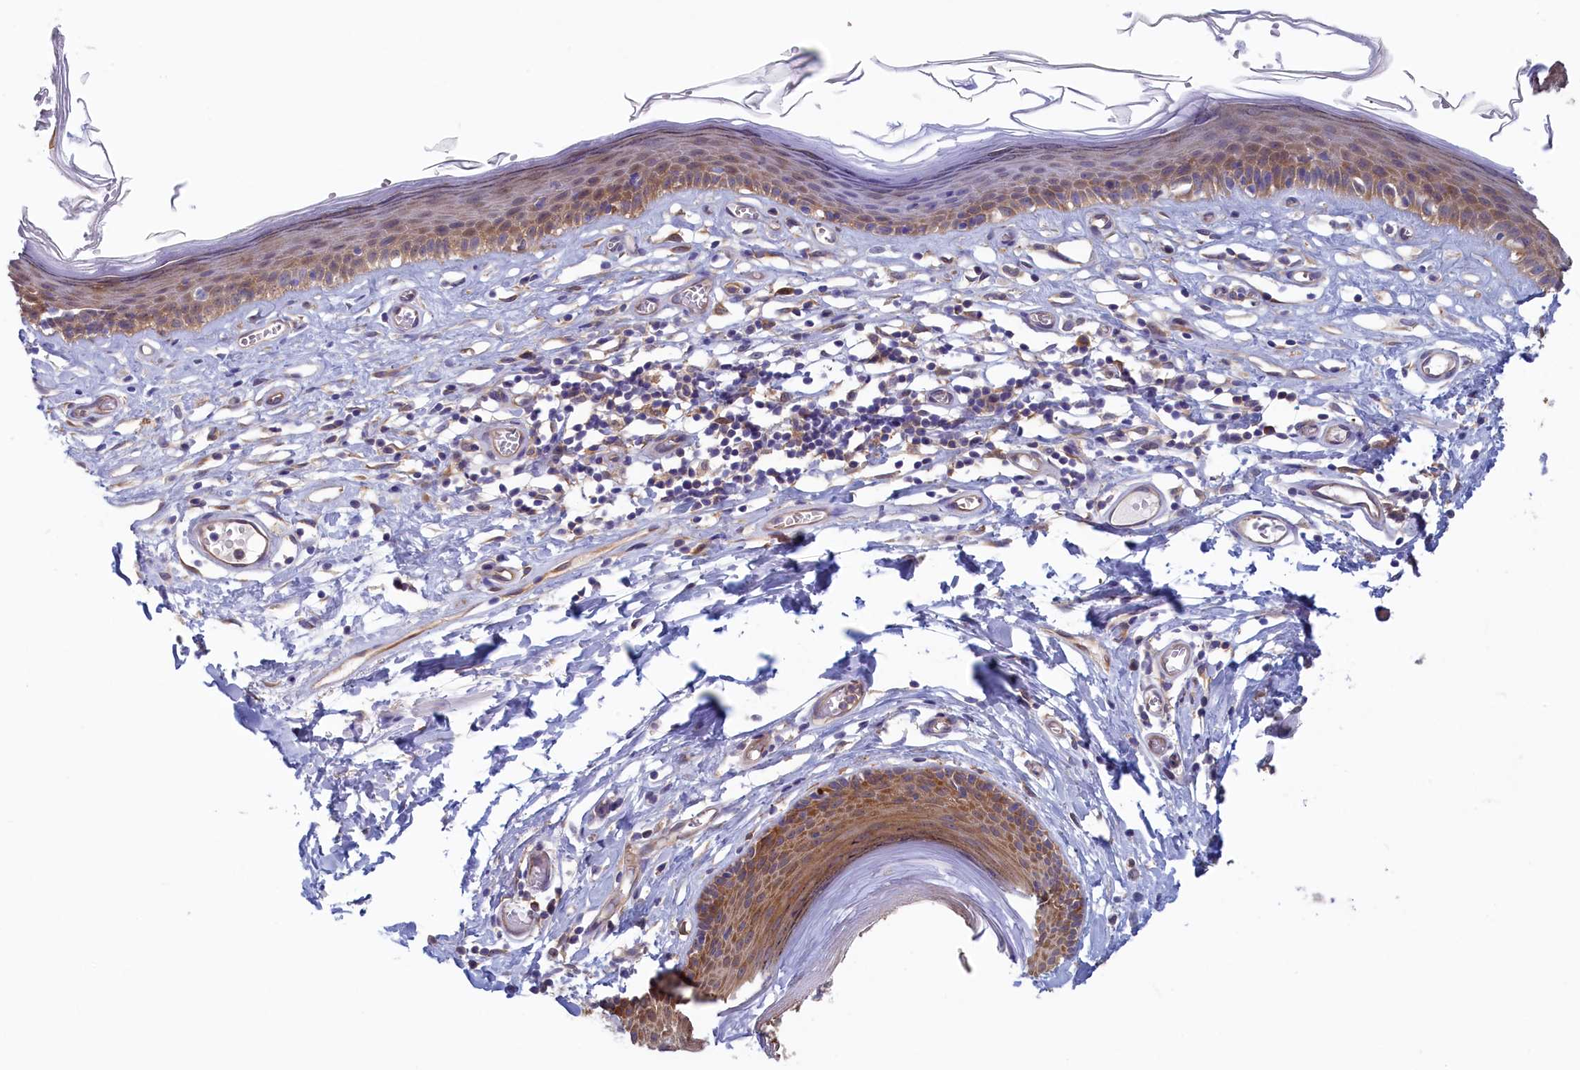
{"staining": {"intensity": "moderate", "quantity": ">75%", "location": "cytoplasmic/membranous"}, "tissue": "skin", "cell_type": "Epidermal cells", "image_type": "normal", "snomed": [{"axis": "morphology", "description": "Normal tissue, NOS"}, {"axis": "topography", "description": "Adipose tissue"}, {"axis": "topography", "description": "Vascular tissue"}, {"axis": "topography", "description": "Vulva"}, {"axis": "topography", "description": "Peripheral nerve tissue"}], "caption": "Skin stained with IHC reveals moderate cytoplasmic/membranous positivity in approximately >75% of epidermal cells.", "gene": "SYNDIG1L", "patient": {"sex": "female", "age": 86}}